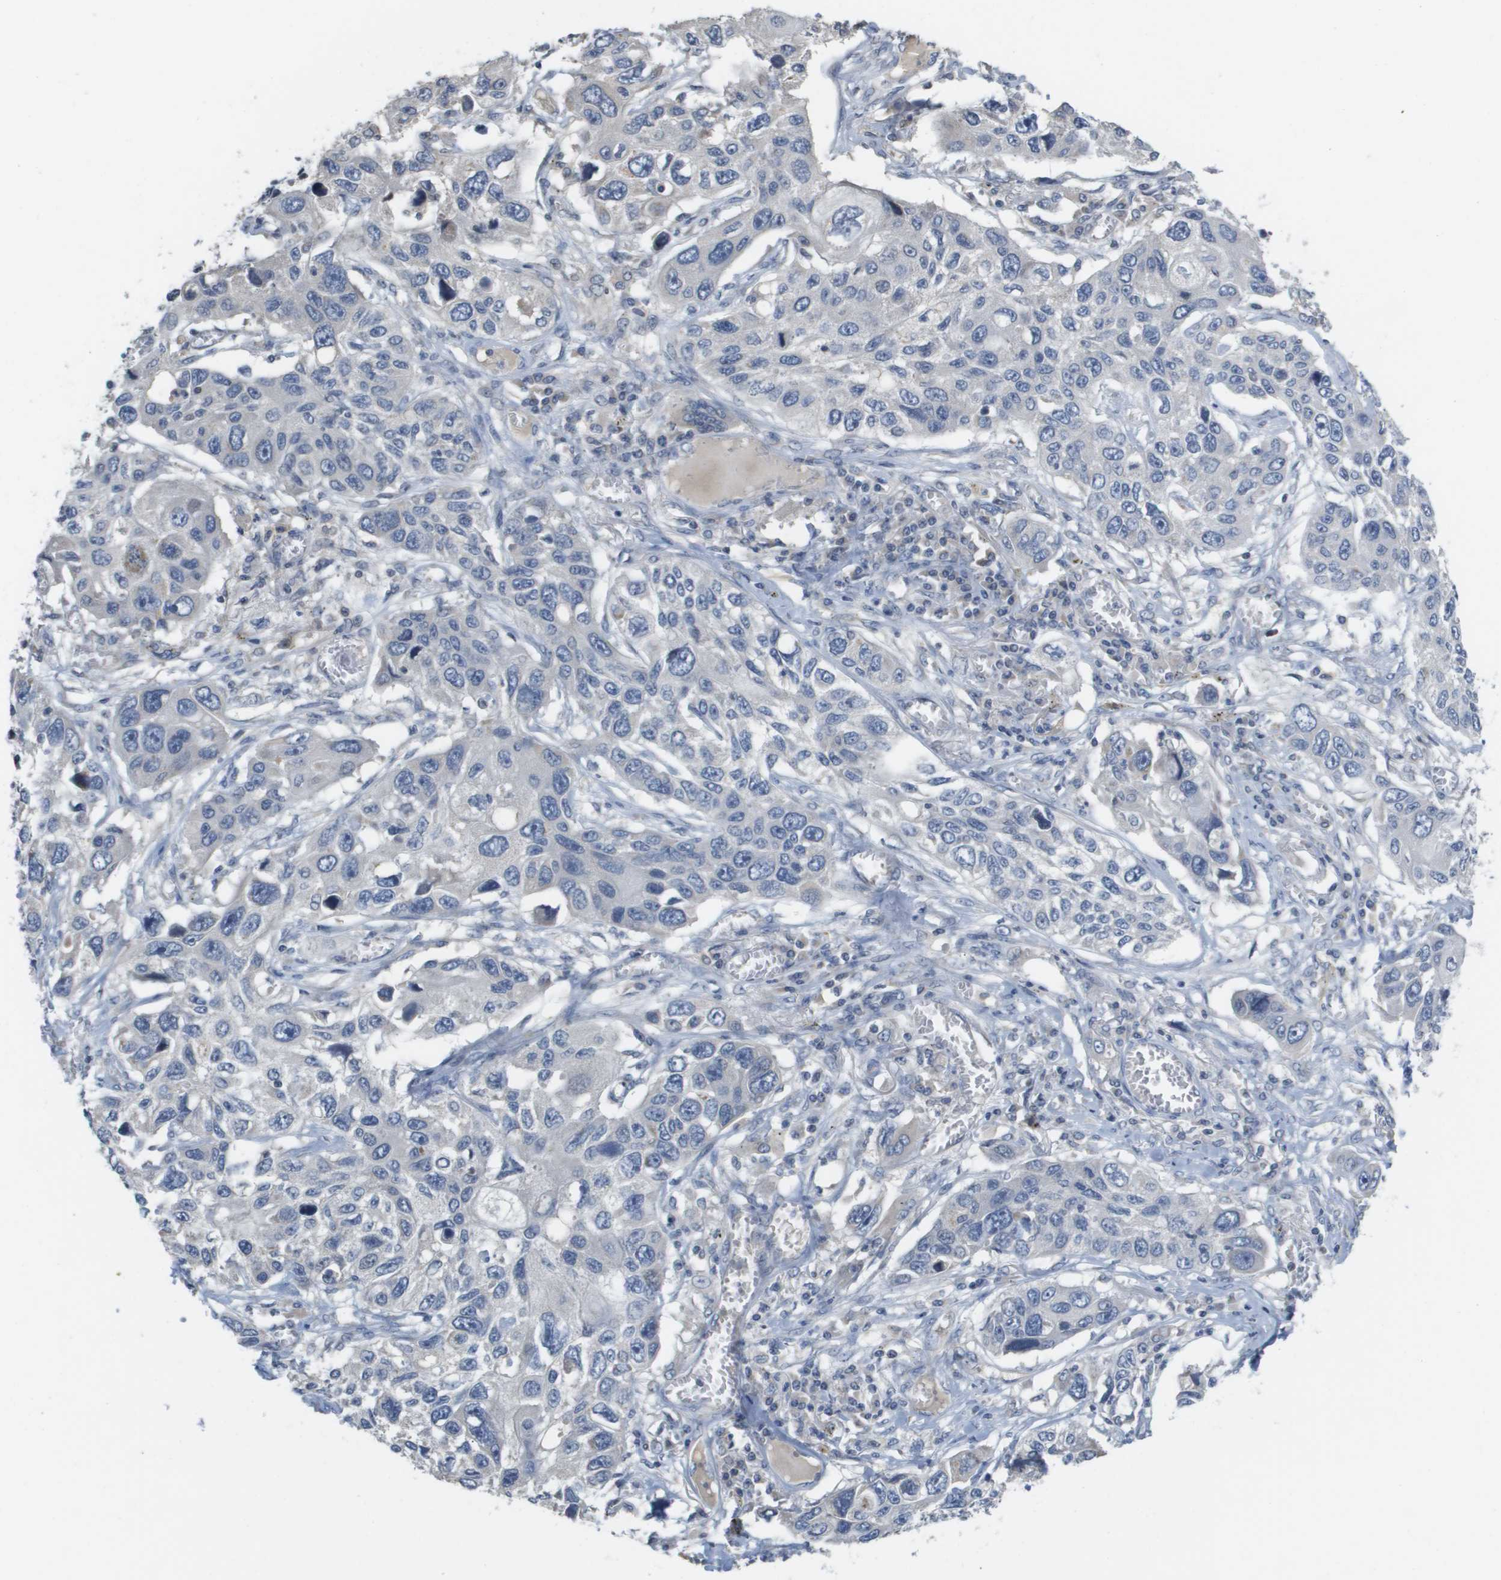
{"staining": {"intensity": "negative", "quantity": "none", "location": "none"}, "tissue": "lung cancer", "cell_type": "Tumor cells", "image_type": "cancer", "snomed": [{"axis": "morphology", "description": "Squamous cell carcinoma, NOS"}, {"axis": "topography", "description": "Lung"}], "caption": "Human squamous cell carcinoma (lung) stained for a protein using IHC exhibits no expression in tumor cells.", "gene": "CAPN11", "patient": {"sex": "male", "age": 71}}